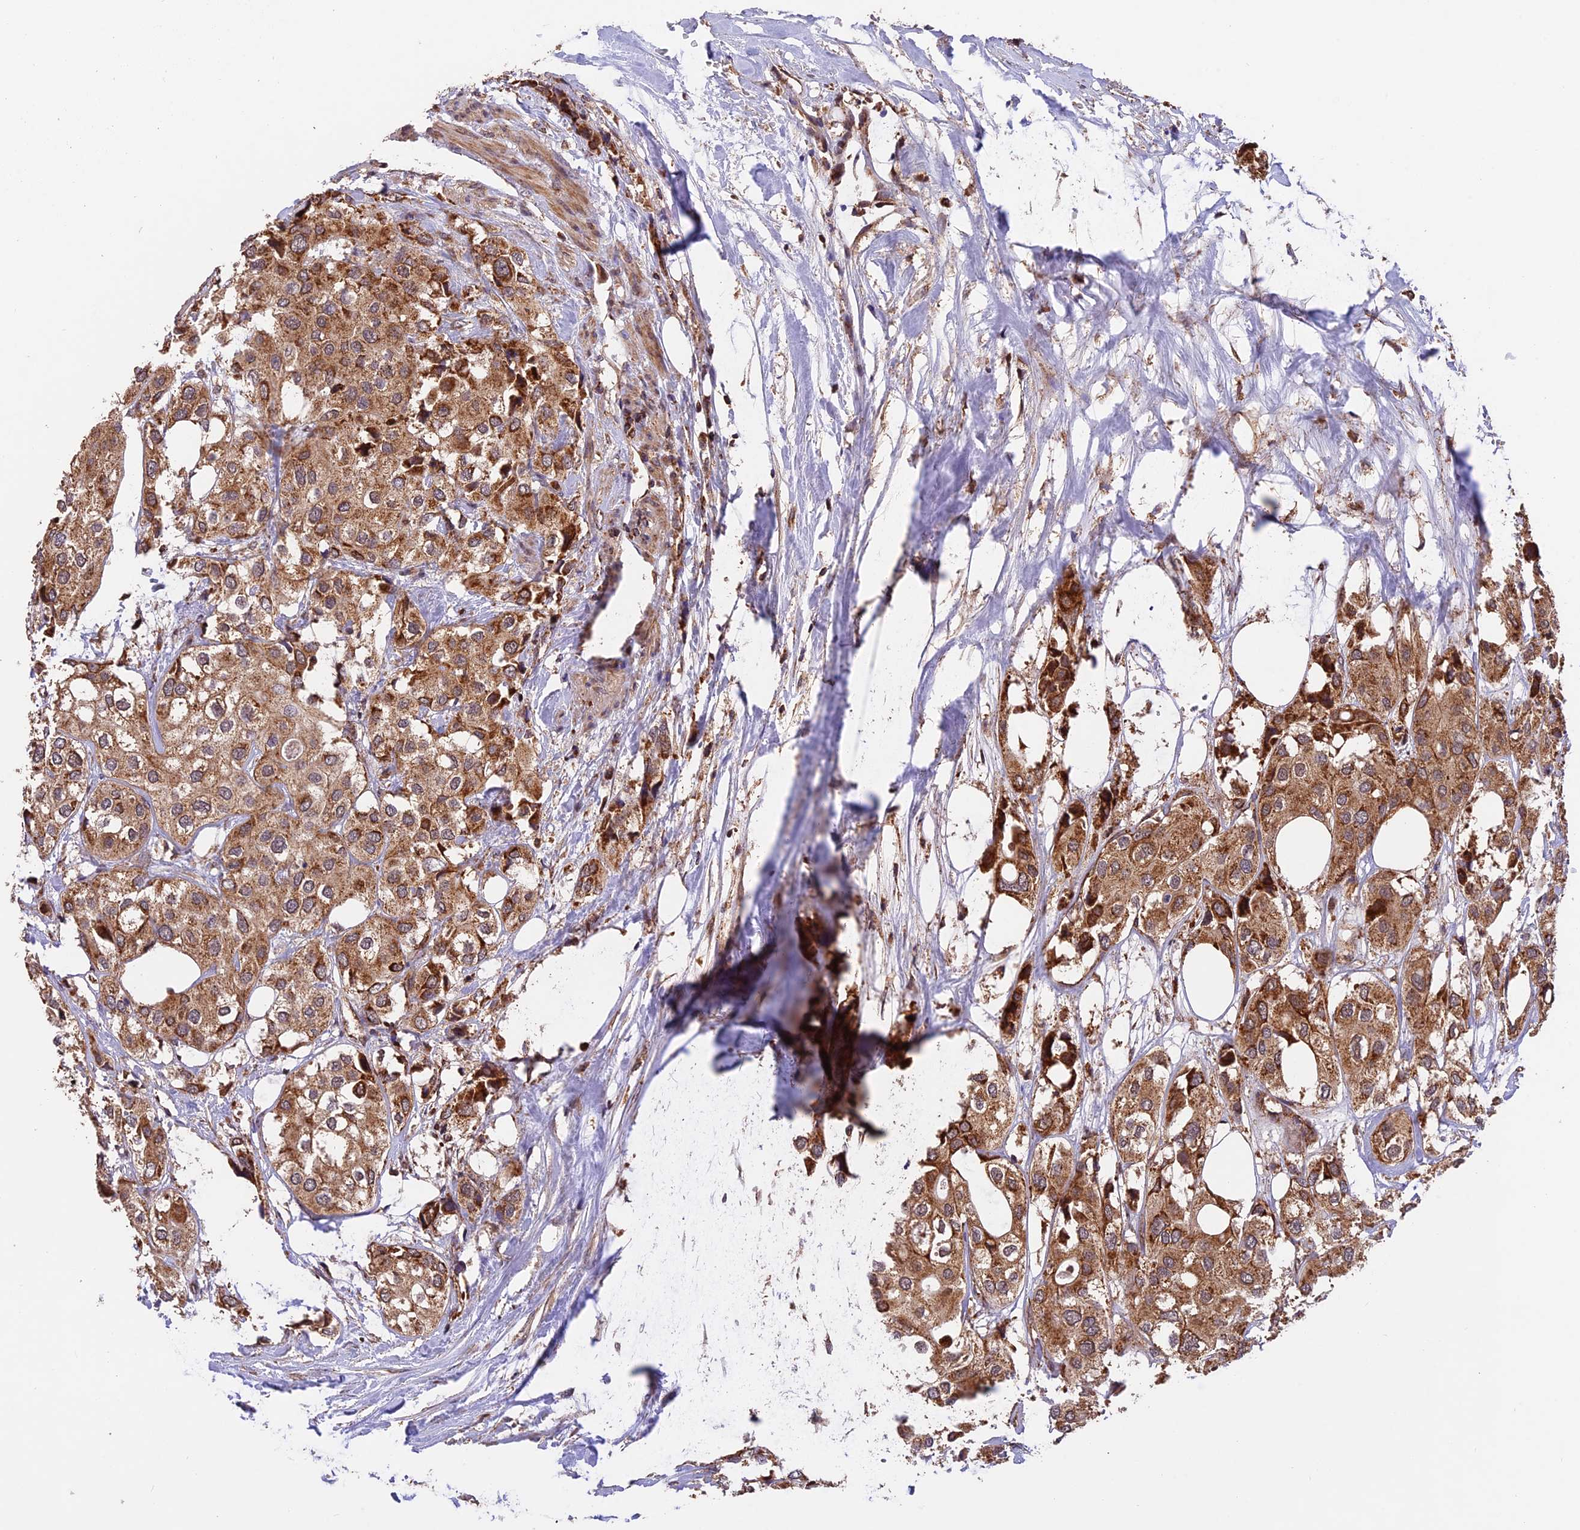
{"staining": {"intensity": "moderate", "quantity": ">75%", "location": "cytoplasmic/membranous"}, "tissue": "urothelial cancer", "cell_type": "Tumor cells", "image_type": "cancer", "snomed": [{"axis": "morphology", "description": "Urothelial carcinoma, High grade"}, {"axis": "topography", "description": "Urinary bladder"}], "caption": "High-grade urothelial carcinoma tissue exhibits moderate cytoplasmic/membranous expression in about >75% of tumor cells, visualized by immunohistochemistry. (Brightfield microscopy of DAB IHC at high magnification).", "gene": "MNS1", "patient": {"sex": "male", "age": 64}}